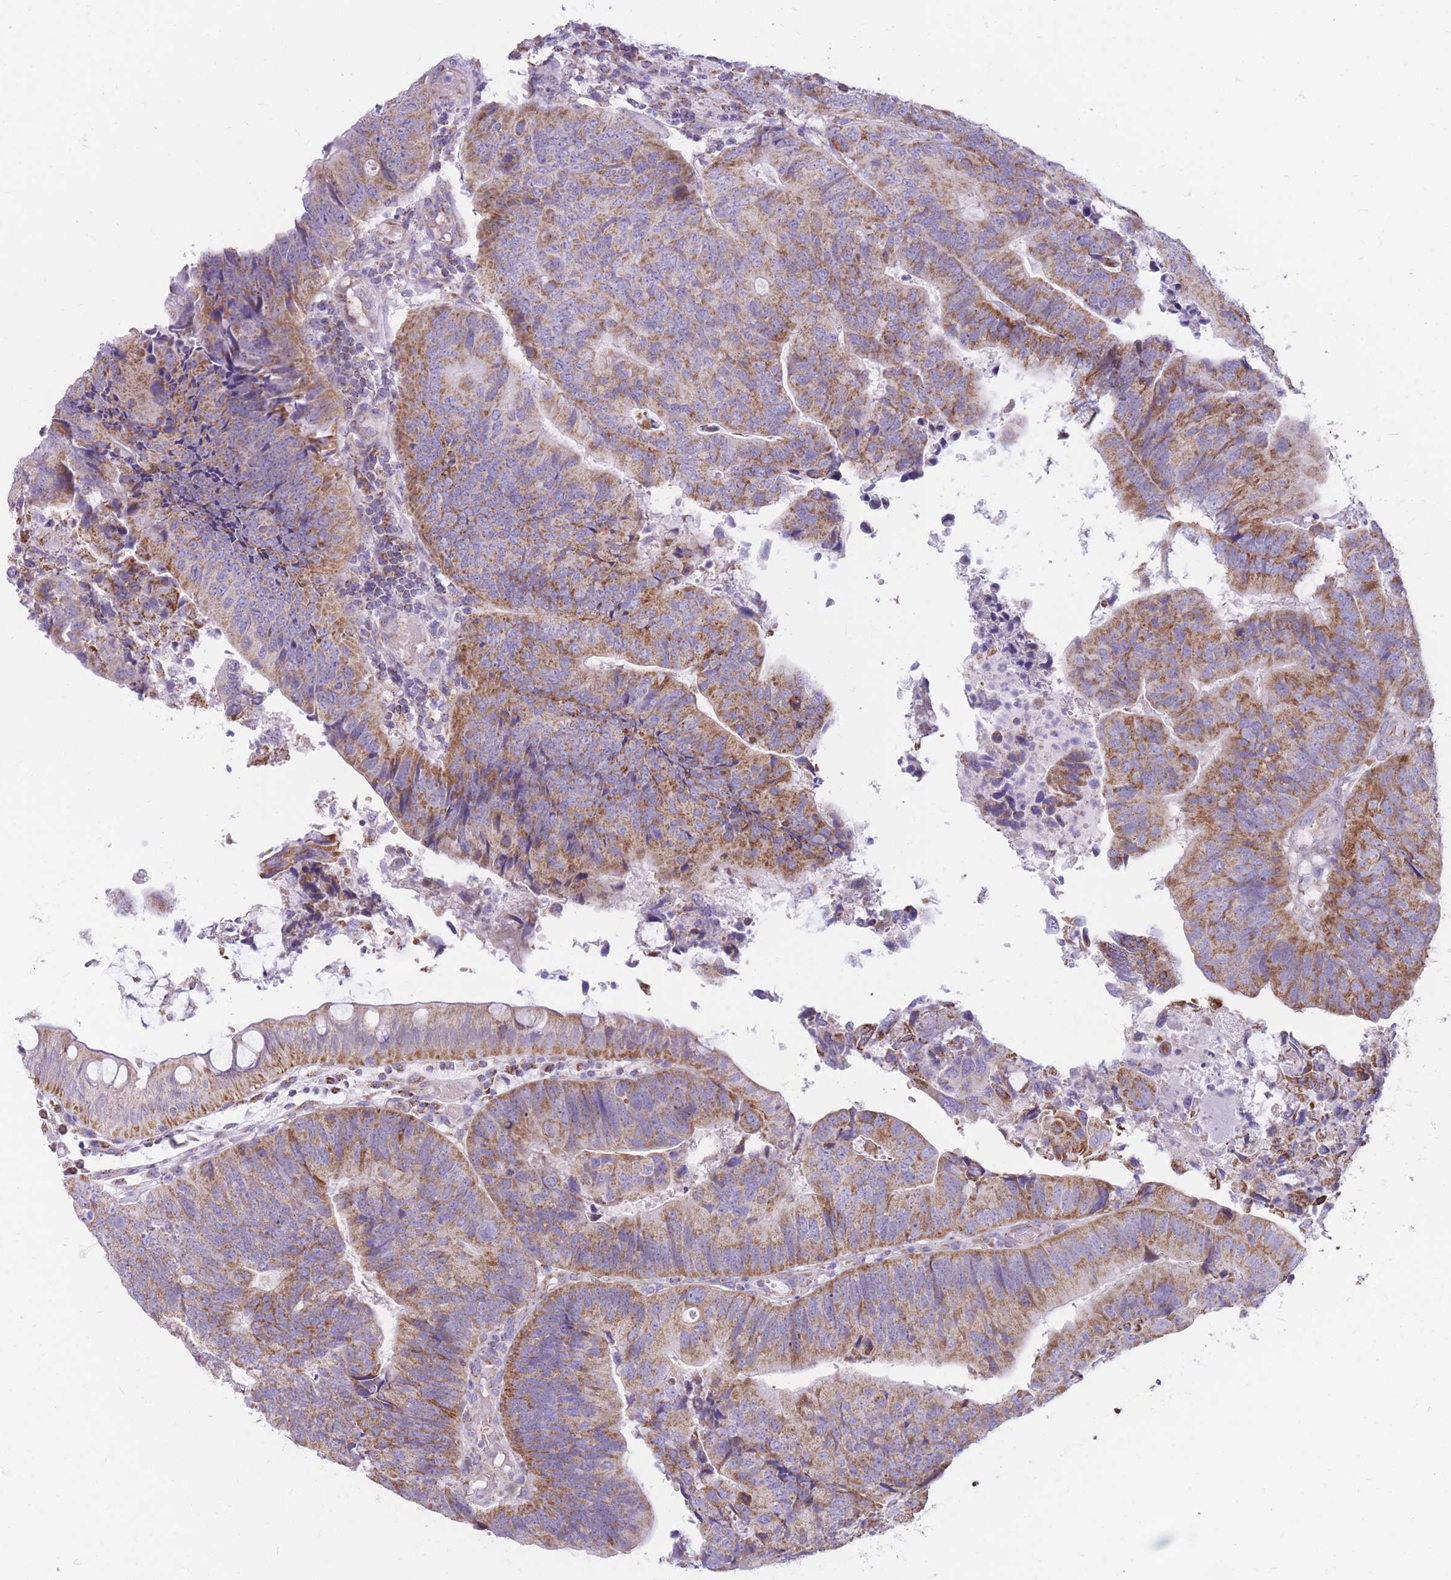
{"staining": {"intensity": "moderate", "quantity": ">75%", "location": "cytoplasmic/membranous"}, "tissue": "colorectal cancer", "cell_type": "Tumor cells", "image_type": "cancer", "snomed": [{"axis": "morphology", "description": "Adenocarcinoma, NOS"}, {"axis": "topography", "description": "Colon"}], "caption": "About >75% of tumor cells in colorectal cancer display moderate cytoplasmic/membranous protein positivity as visualized by brown immunohistochemical staining.", "gene": "PCSK1", "patient": {"sex": "female", "age": 67}}